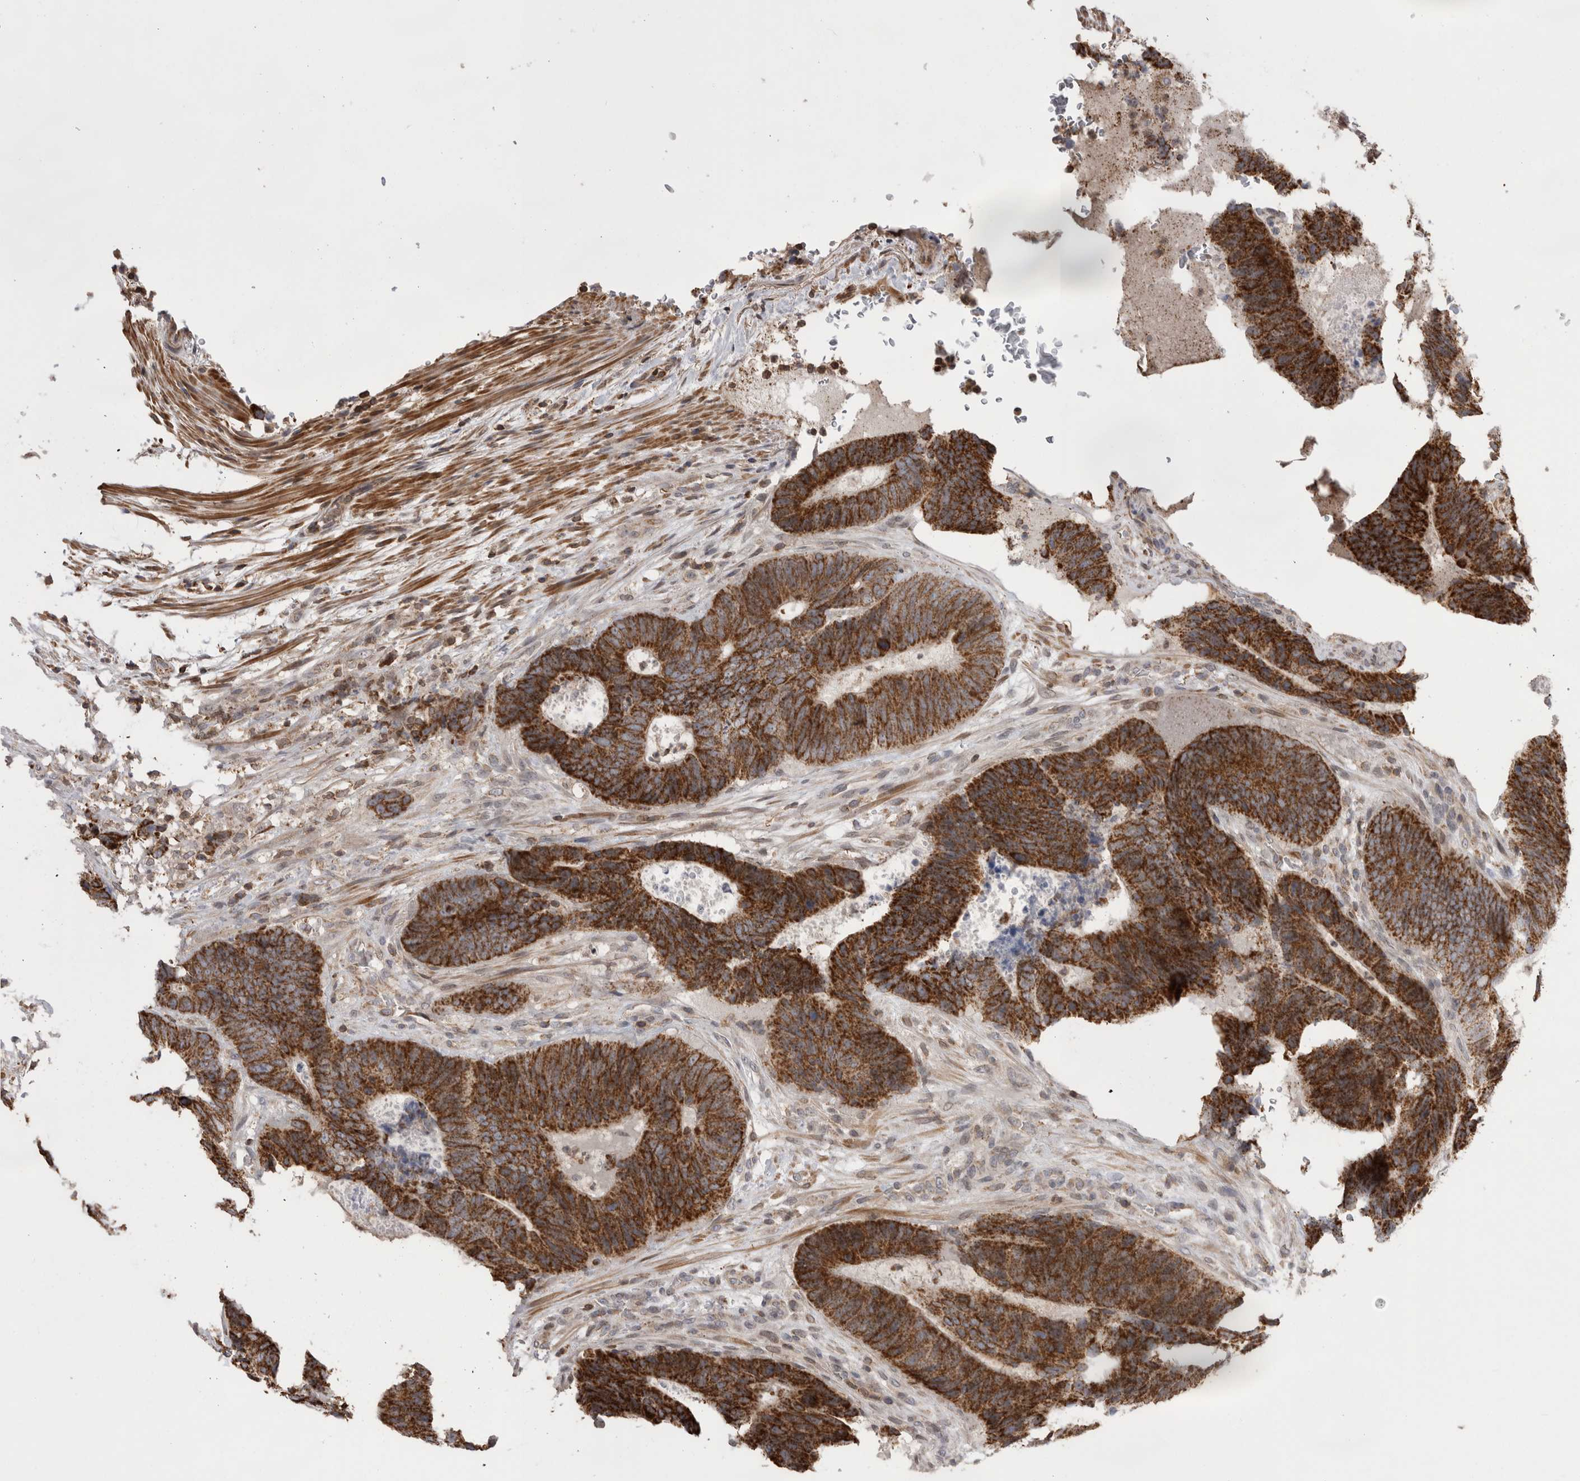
{"staining": {"intensity": "strong", "quantity": ">75%", "location": "cytoplasmic/membranous"}, "tissue": "colorectal cancer", "cell_type": "Tumor cells", "image_type": "cancer", "snomed": [{"axis": "morphology", "description": "Adenocarcinoma, NOS"}, {"axis": "topography", "description": "Colon"}], "caption": "Immunohistochemistry (IHC) staining of colorectal cancer (adenocarcinoma), which exhibits high levels of strong cytoplasmic/membranous positivity in approximately >75% of tumor cells indicating strong cytoplasmic/membranous protein expression. The staining was performed using DAB (3,3'-diaminobenzidine) (brown) for protein detection and nuclei were counterstained in hematoxylin (blue).", "gene": "DARS2", "patient": {"sex": "male", "age": 56}}